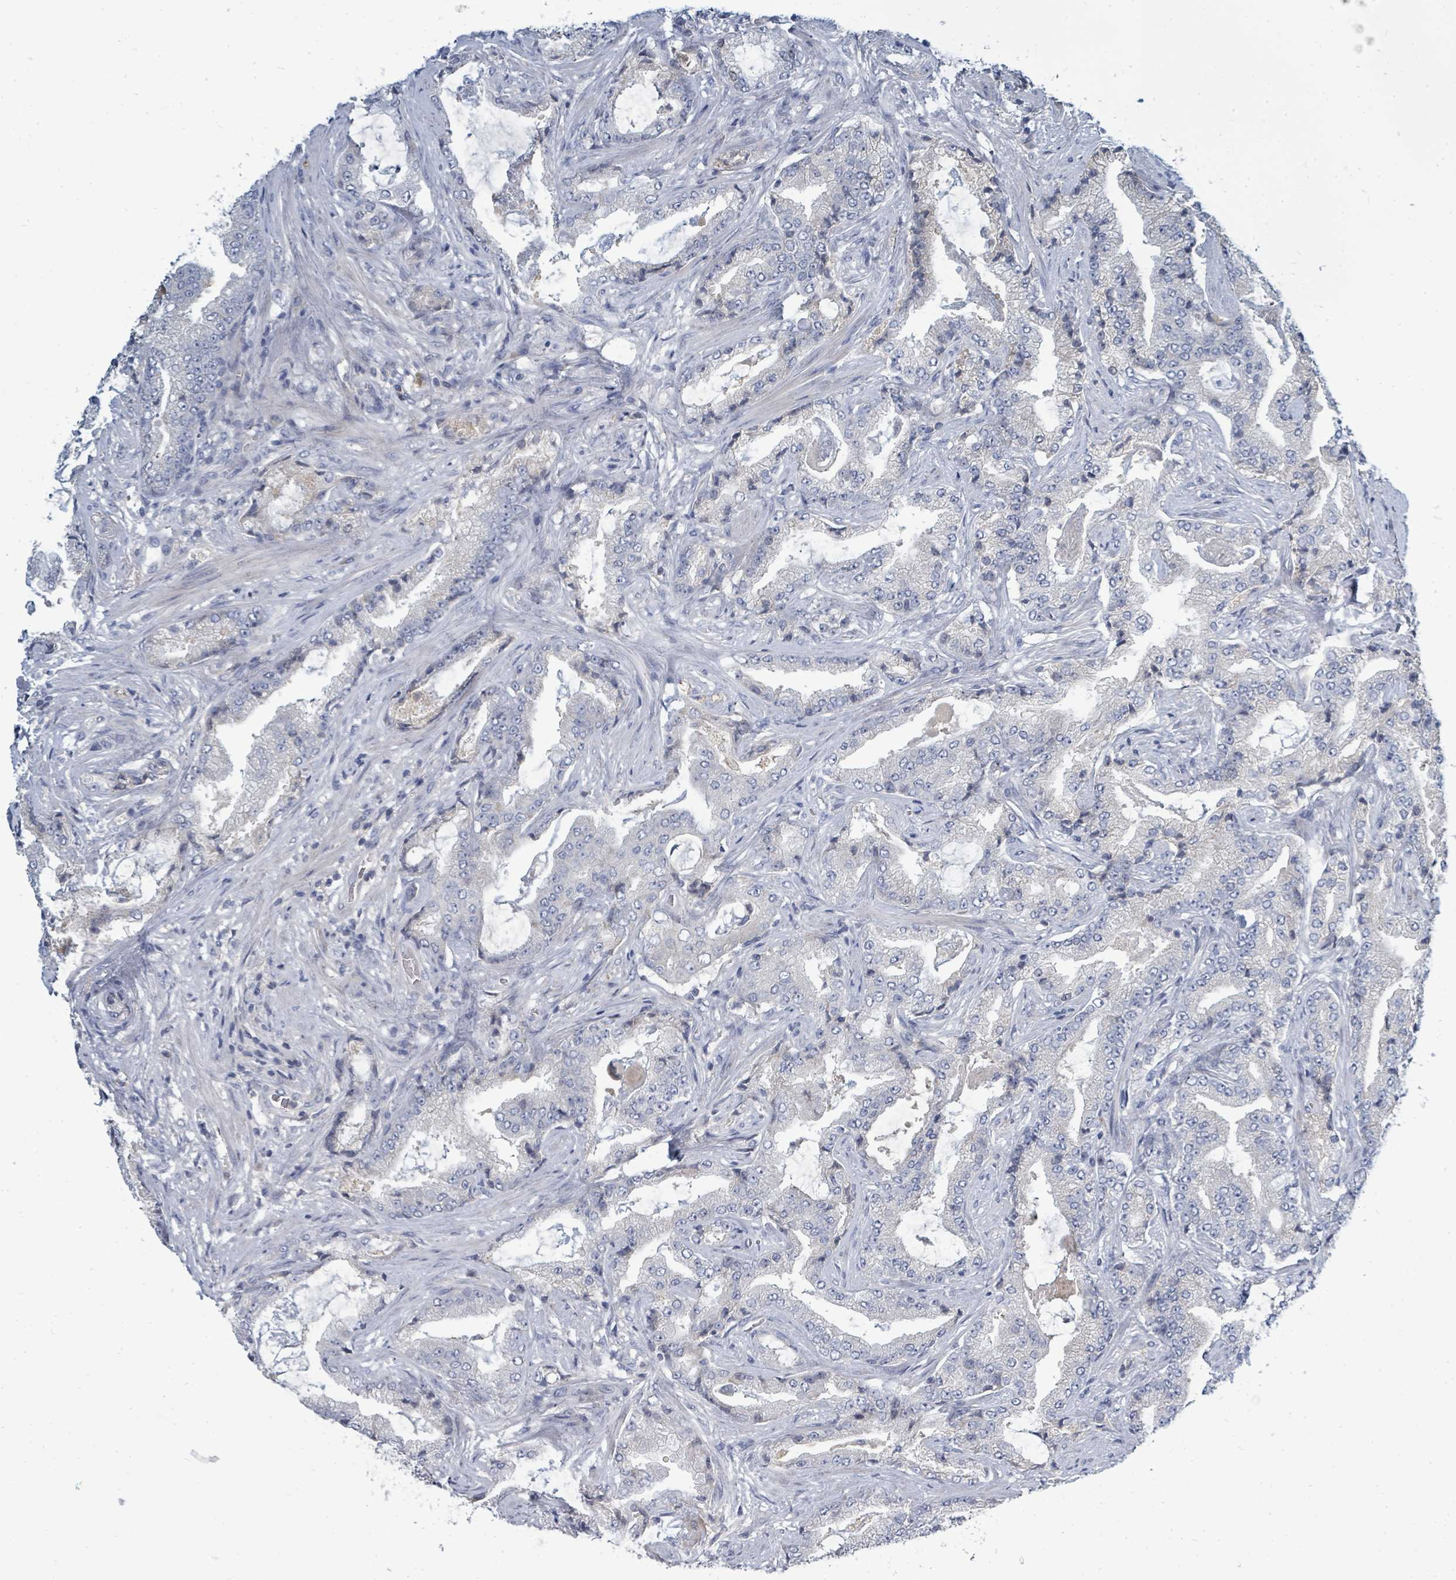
{"staining": {"intensity": "negative", "quantity": "none", "location": "none"}, "tissue": "prostate cancer", "cell_type": "Tumor cells", "image_type": "cancer", "snomed": [{"axis": "morphology", "description": "Adenocarcinoma, High grade"}, {"axis": "topography", "description": "Prostate"}], "caption": "Prostate cancer (high-grade adenocarcinoma) was stained to show a protein in brown. There is no significant staining in tumor cells.", "gene": "SLC25A23", "patient": {"sex": "male", "age": 68}}